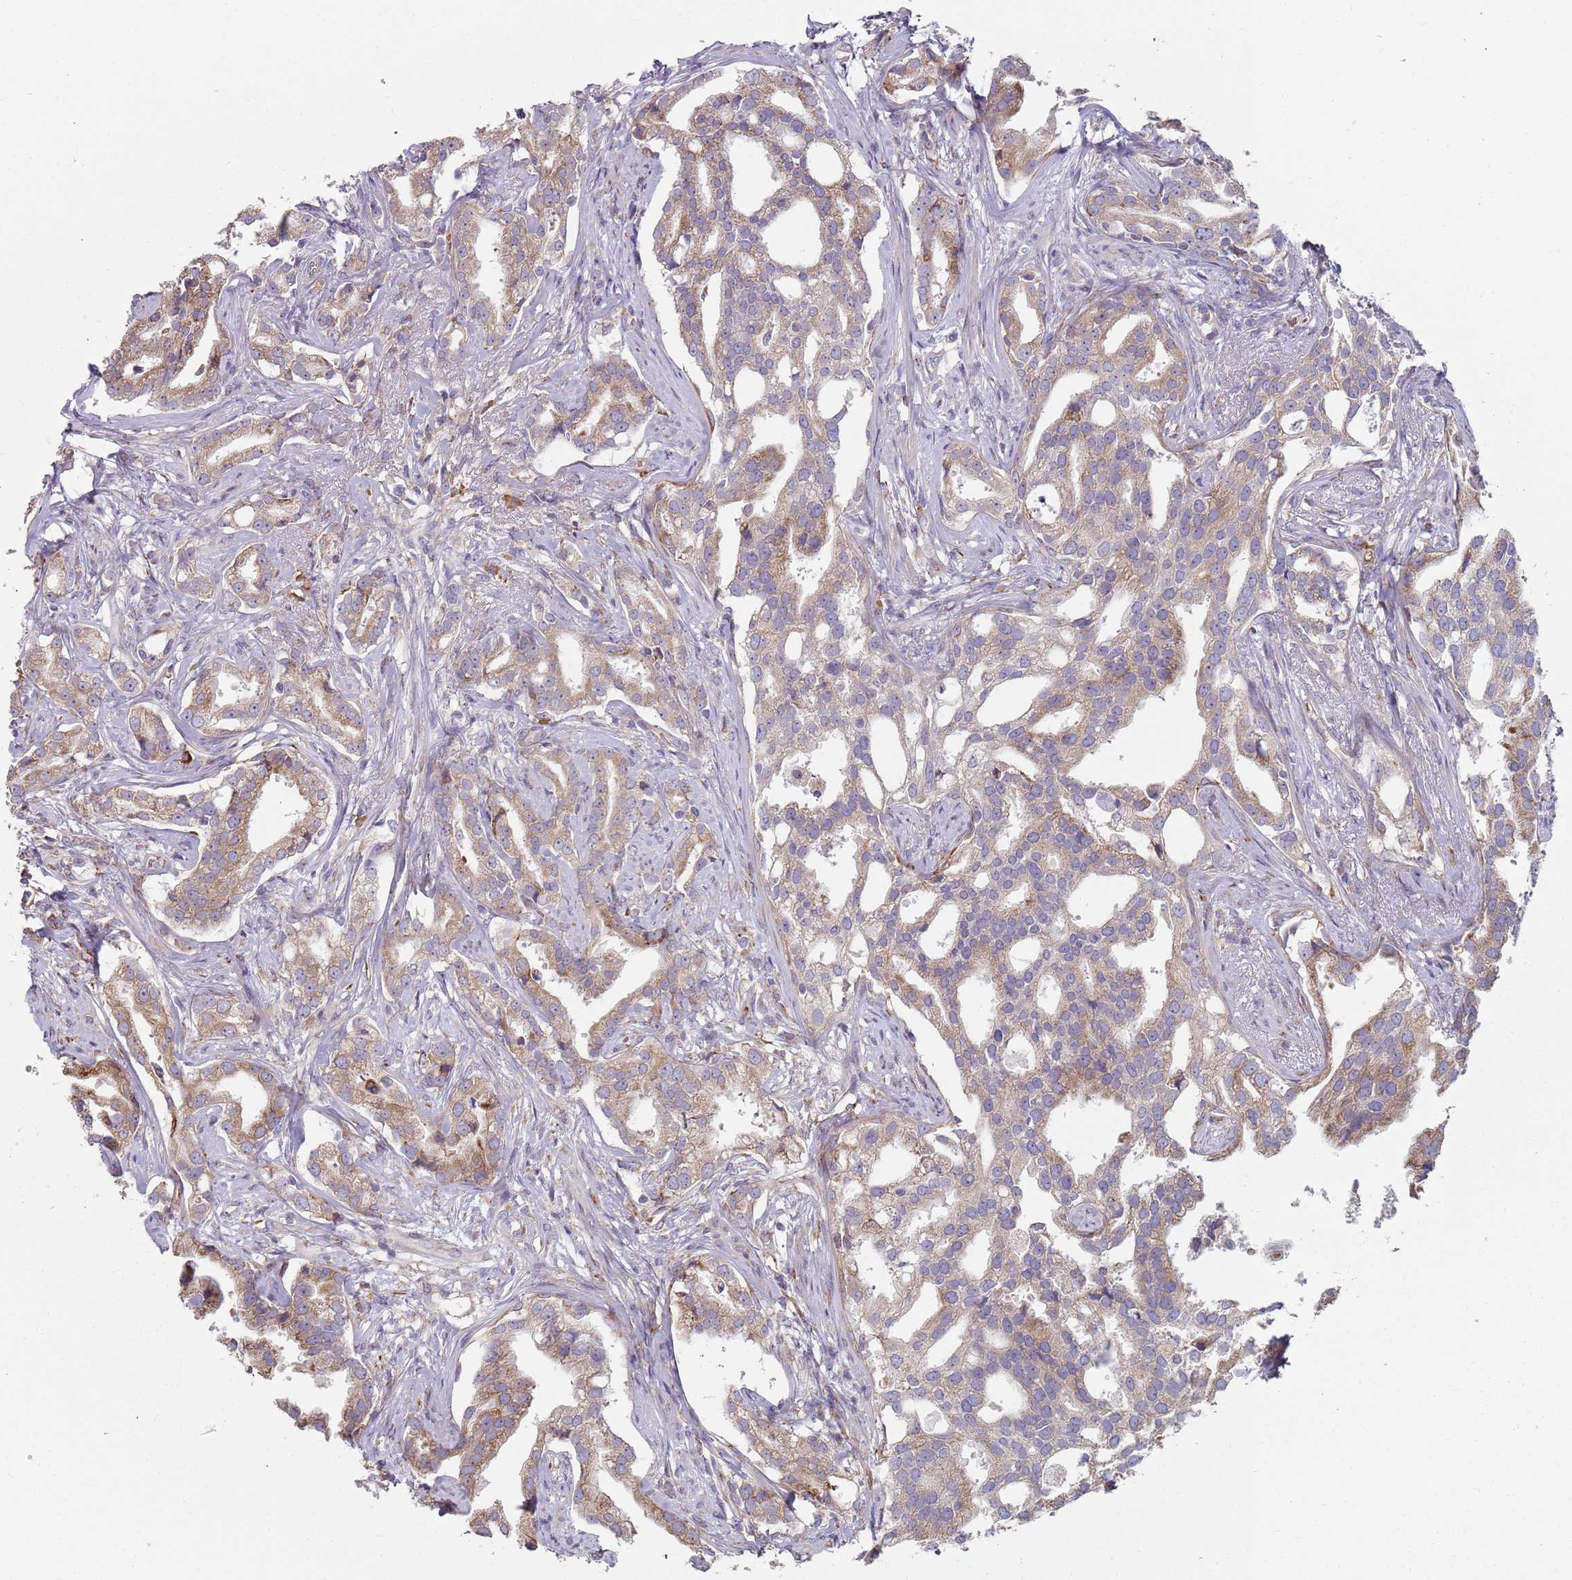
{"staining": {"intensity": "moderate", "quantity": "<25%", "location": "cytoplasmic/membranous"}, "tissue": "prostate cancer", "cell_type": "Tumor cells", "image_type": "cancer", "snomed": [{"axis": "morphology", "description": "Adenocarcinoma, High grade"}, {"axis": "topography", "description": "Prostate"}], "caption": "A micrograph of human prostate cancer (high-grade adenocarcinoma) stained for a protein shows moderate cytoplasmic/membranous brown staining in tumor cells. The protein is shown in brown color, while the nuclei are stained blue.", "gene": "SPATA2", "patient": {"sex": "male", "age": 67}}